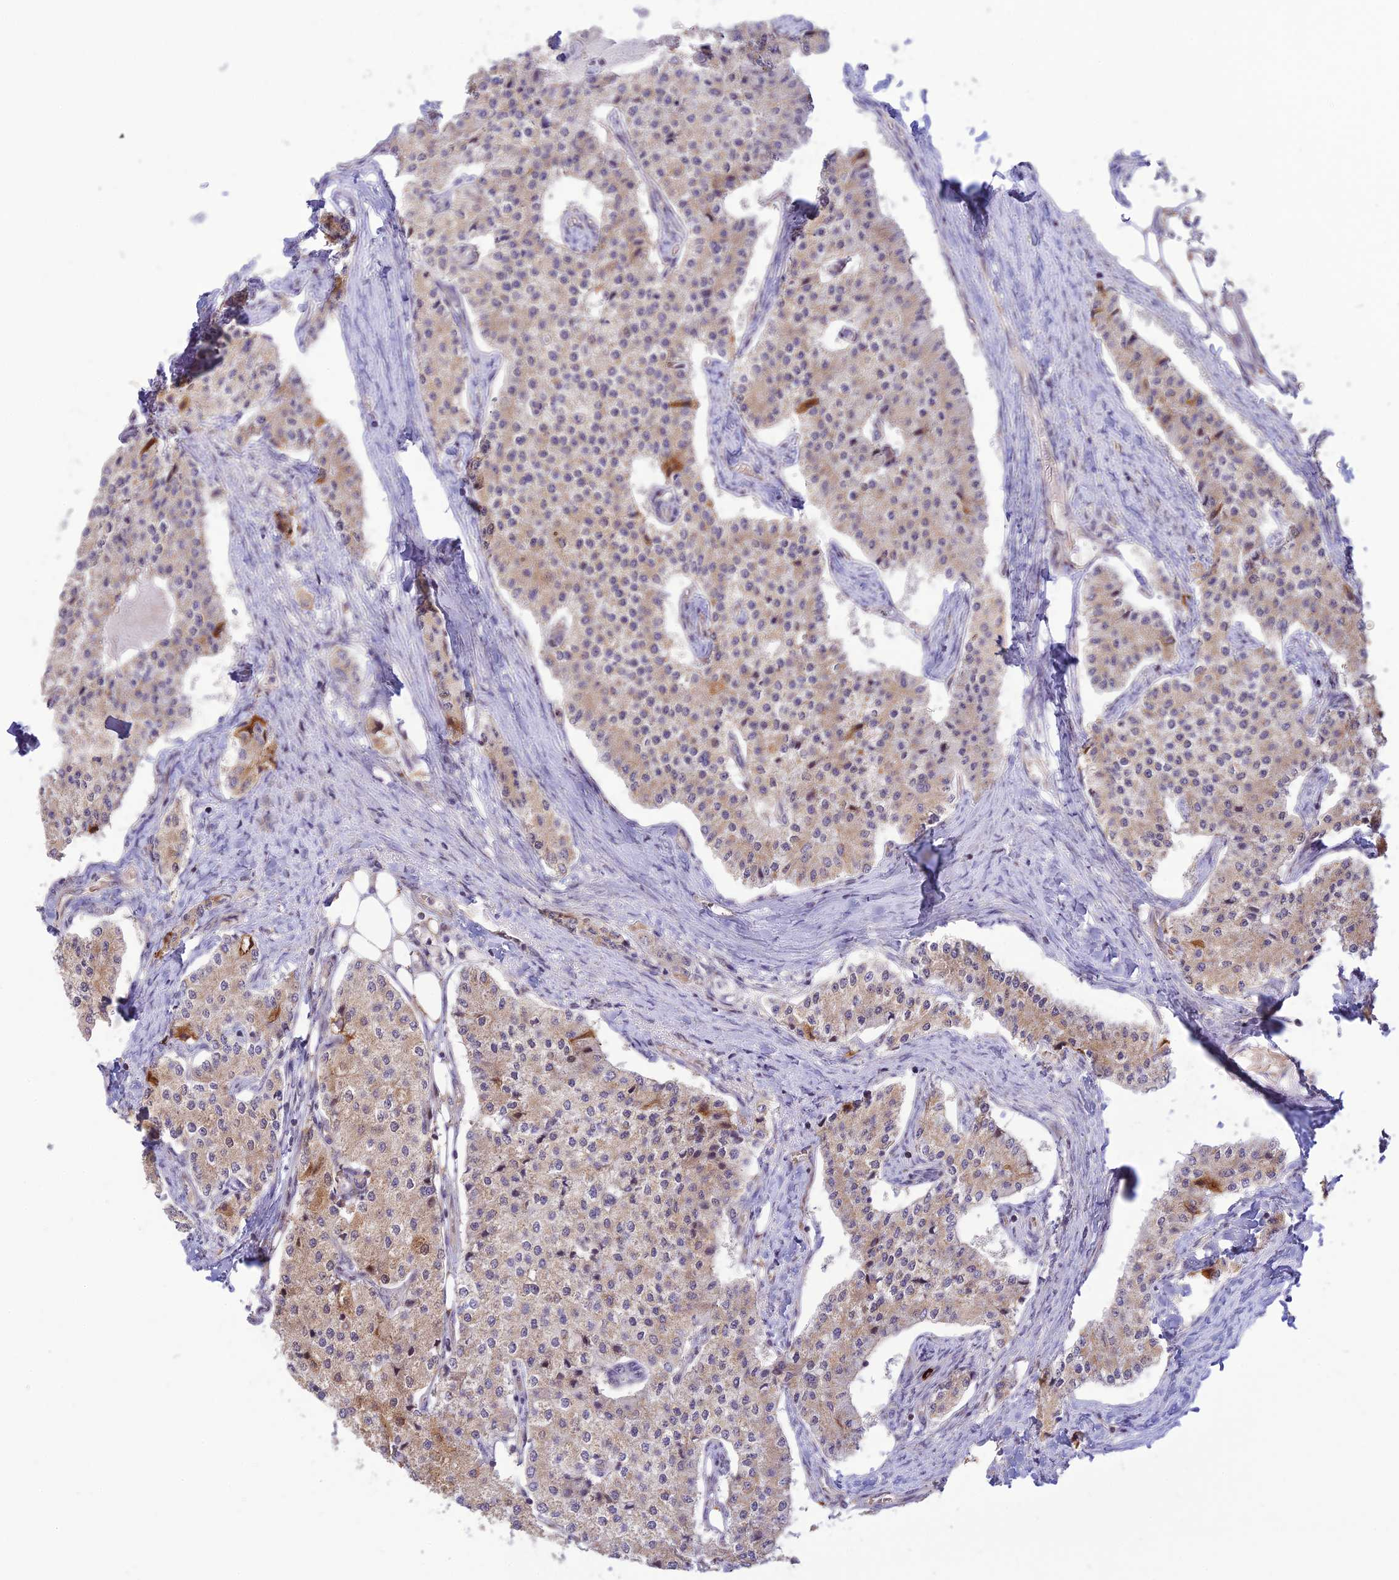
{"staining": {"intensity": "moderate", "quantity": "<25%", "location": "cytoplasmic/membranous"}, "tissue": "carcinoid", "cell_type": "Tumor cells", "image_type": "cancer", "snomed": [{"axis": "morphology", "description": "Carcinoid, malignant, NOS"}, {"axis": "topography", "description": "Colon"}], "caption": "DAB (3,3'-diaminobenzidine) immunohistochemical staining of carcinoid exhibits moderate cytoplasmic/membranous protein expression in about <25% of tumor cells.", "gene": "ASPDH", "patient": {"sex": "female", "age": 52}}